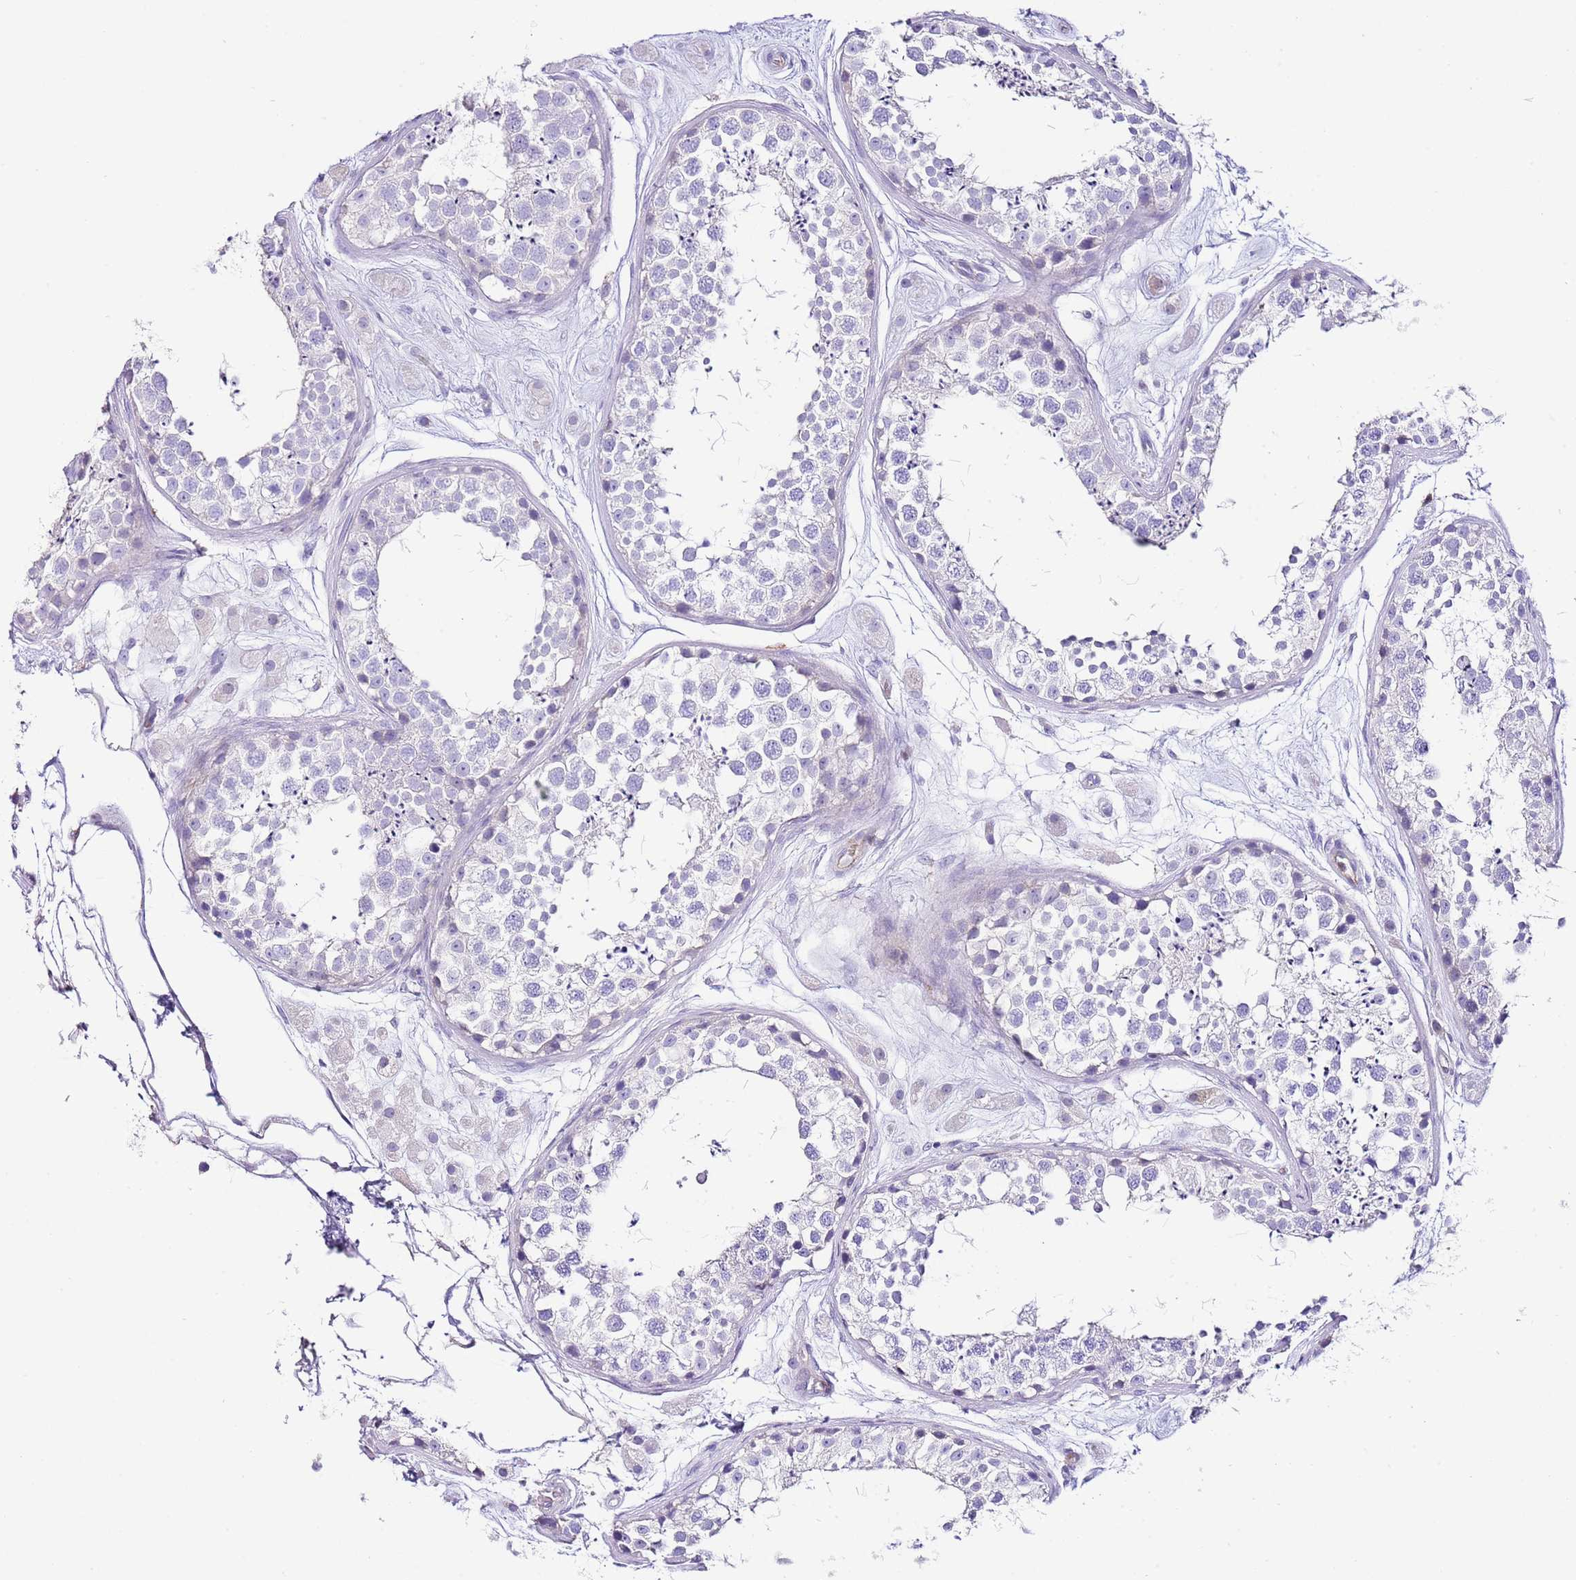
{"staining": {"intensity": "negative", "quantity": "none", "location": "none"}, "tissue": "testis", "cell_type": "Cells in seminiferous ducts", "image_type": "normal", "snomed": [{"axis": "morphology", "description": "Normal tissue, NOS"}, {"axis": "topography", "description": "Testis"}], "caption": "Cells in seminiferous ducts are negative for brown protein staining in benign testis. (Brightfield microscopy of DAB (3,3'-diaminobenzidine) IHC at high magnification).", "gene": "ALDH3A1", "patient": {"sex": "male", "age": 25}}